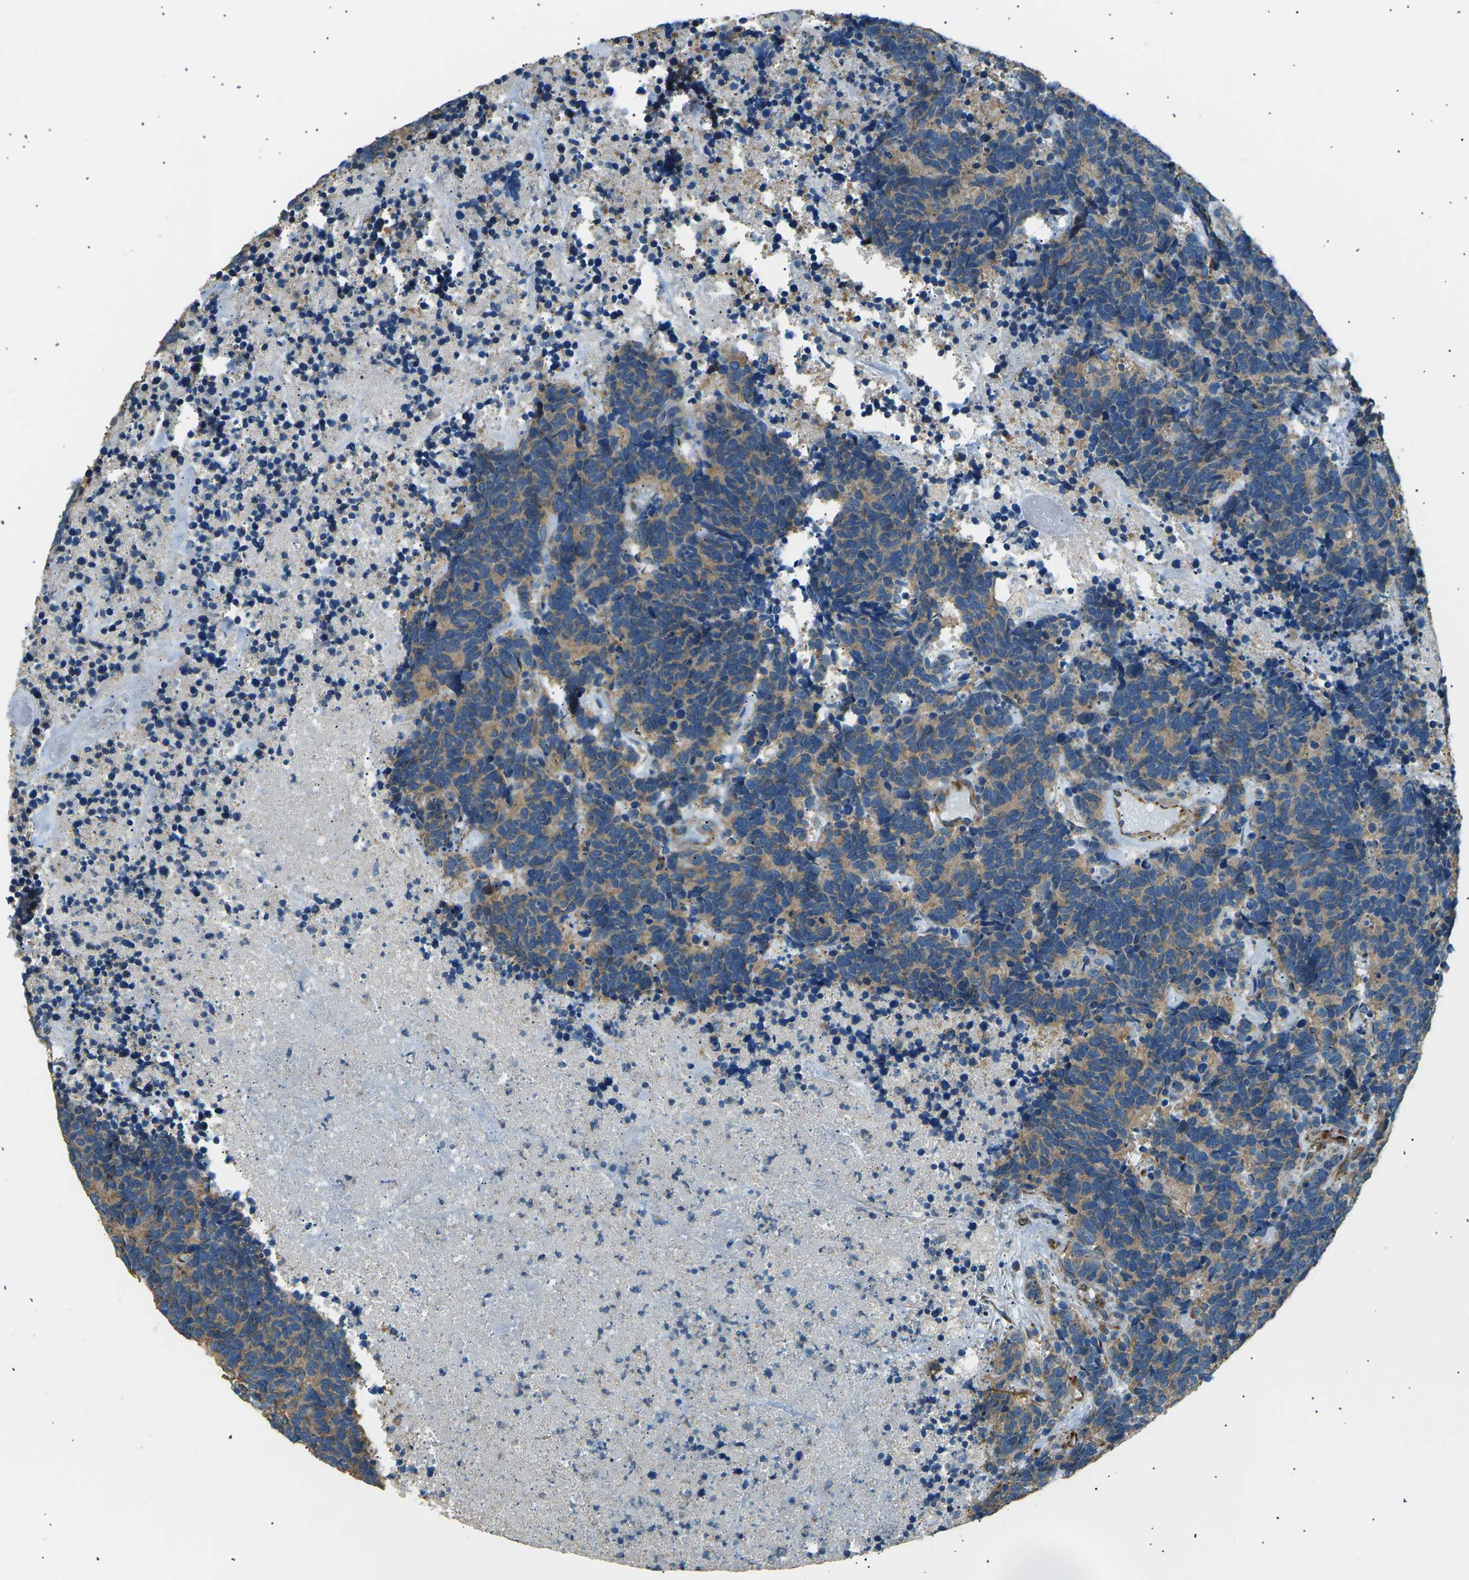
{"staining": {"intensity": "moderate", "quantity": ">75%", "location": "cytoplasmic/membranous"}, "tissue": "carcinoid", "cell_type": "Tumor cells", "image_type": "cancer", "snomed": [{"axis": "morphology", "description": "Carcinoma, NOS"}, {"axis": "morphology", "description": "Carcinoid, malignant, NOS"}, {"axis": "topography", "description": "Urinary bladder"}], "caption": "Carcinoid (malignant) was stained to show a protein in brown. There is medium levels of moderate cytoplasmic/membranous positivity in about >75% of tumor cells.", "gene": "SLK", "patient": {"sex": "male", "age": 57}}